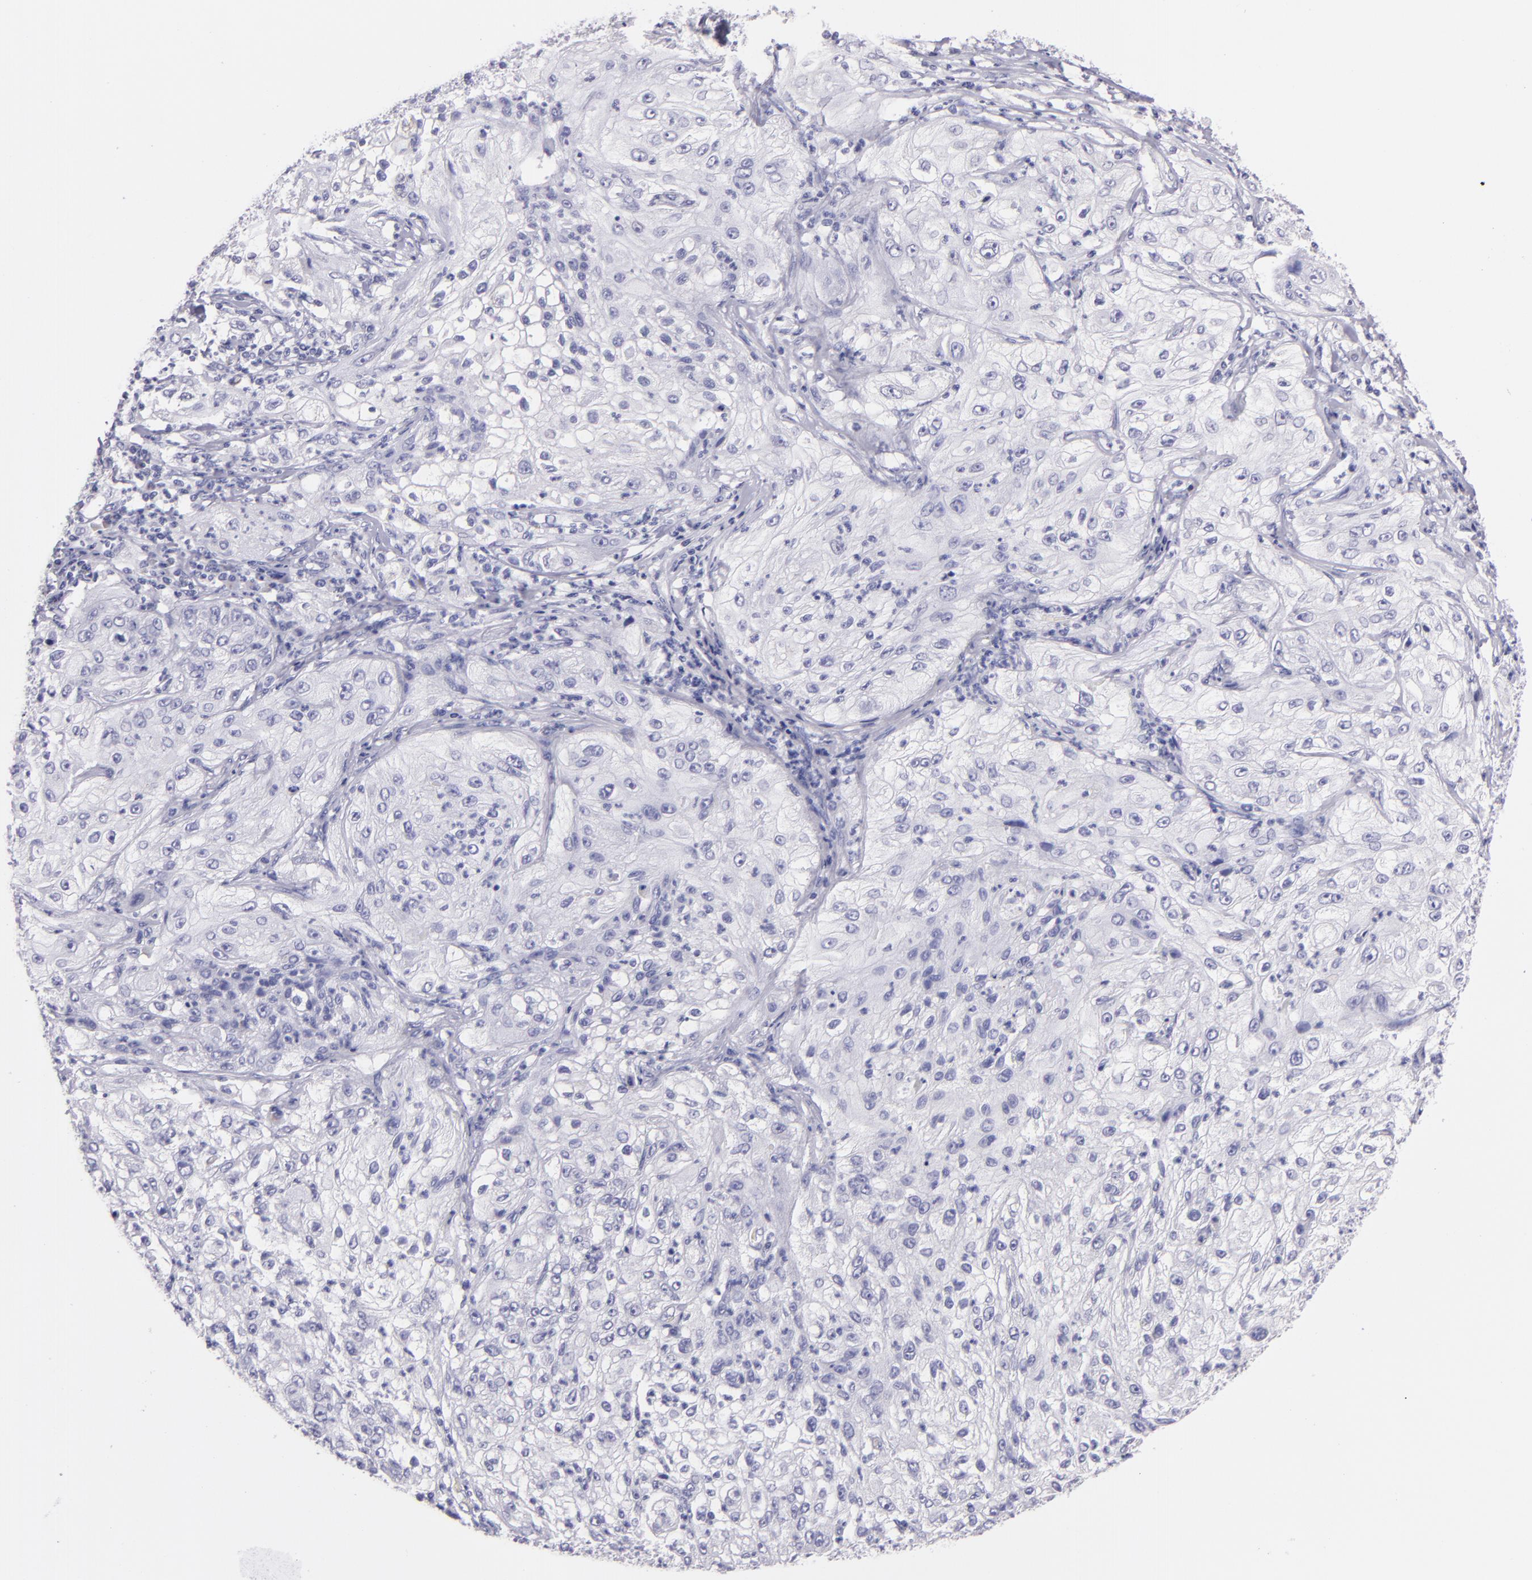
{"staining": {"intensity": "negative", "quantity": "none", "location": "none"}, "tissue": "lung cancer", "cell_type": "Tumor cells", "image_type": "cancer", "snomed": [{"axis": "morphology", "description": "Inflammation, NOS"}, {"axis": "morphology", "description": "Squamous cell carcinoma, NOS"}, {"axis": "topography", "description": "Lymph node"}, {"axis": "topography", "description": "Soft tissue"}, {"axis": "topography", "description": "Lung"}], "caption": "This is a micrograph of IHC staining of lung squamous cell carcinoma, which shows no positivity in tumor cells. (IHC, brightfield microscopy, high magnification).", "gene": "MUC5AC", "patient": {"sex": "male", "age": 66}}